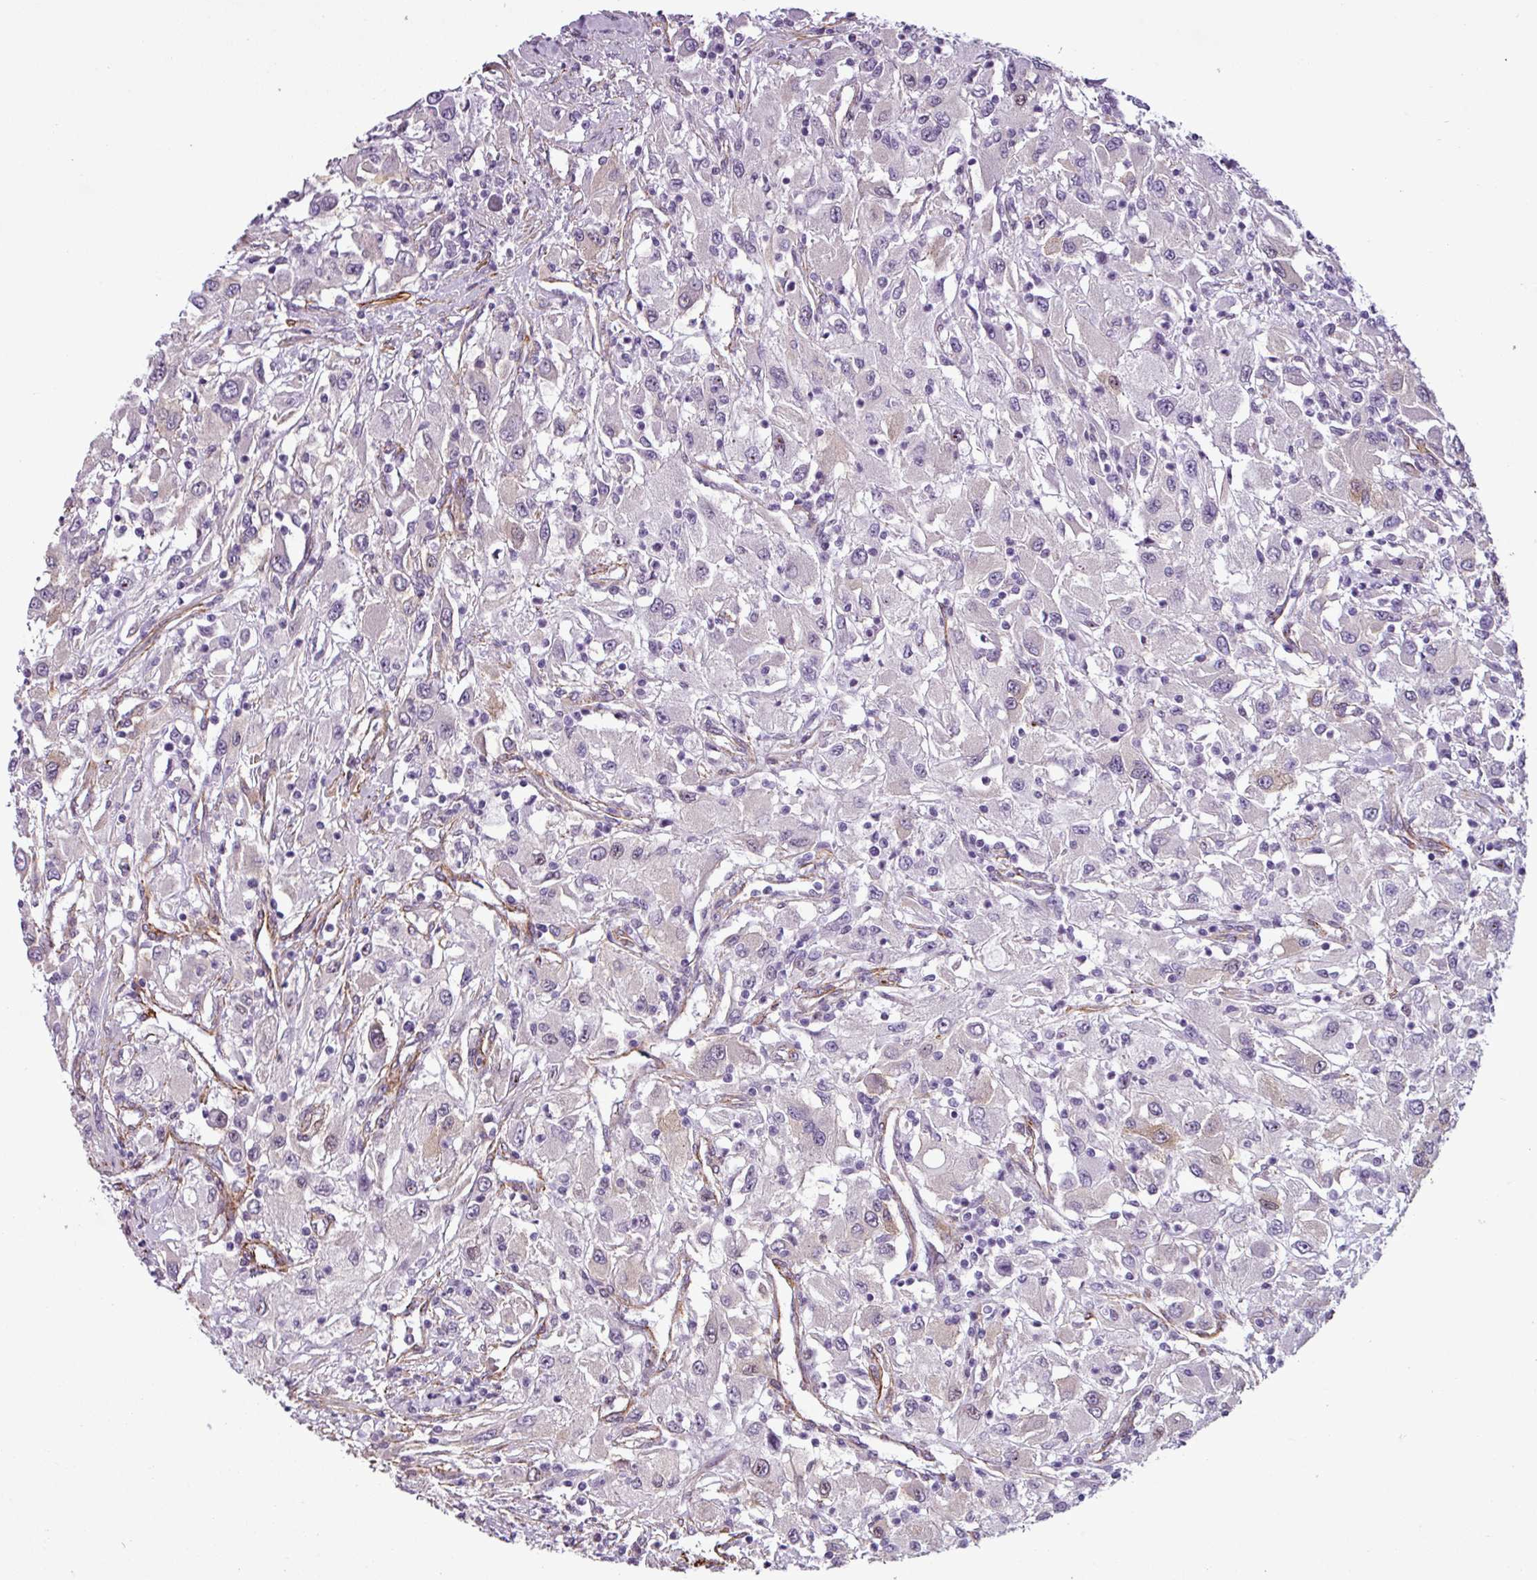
{"staining": {"intensity": "negative", "quantity": "none", "location": "none"}, "tissue": "renal cancer", "cell_type": "Tumor cells", "image_type": "cancer", "snomed": [{"axis": "morphology", "description": "Adenocarcinoma, NOS"}, {"axis": "topography", "description": "Kidney"}], "caption": "IHC of renal cancer reveals no positivity in tumor cells.", "gene": "ATP10A", "patient": {"sex": "female", "age": 67}}